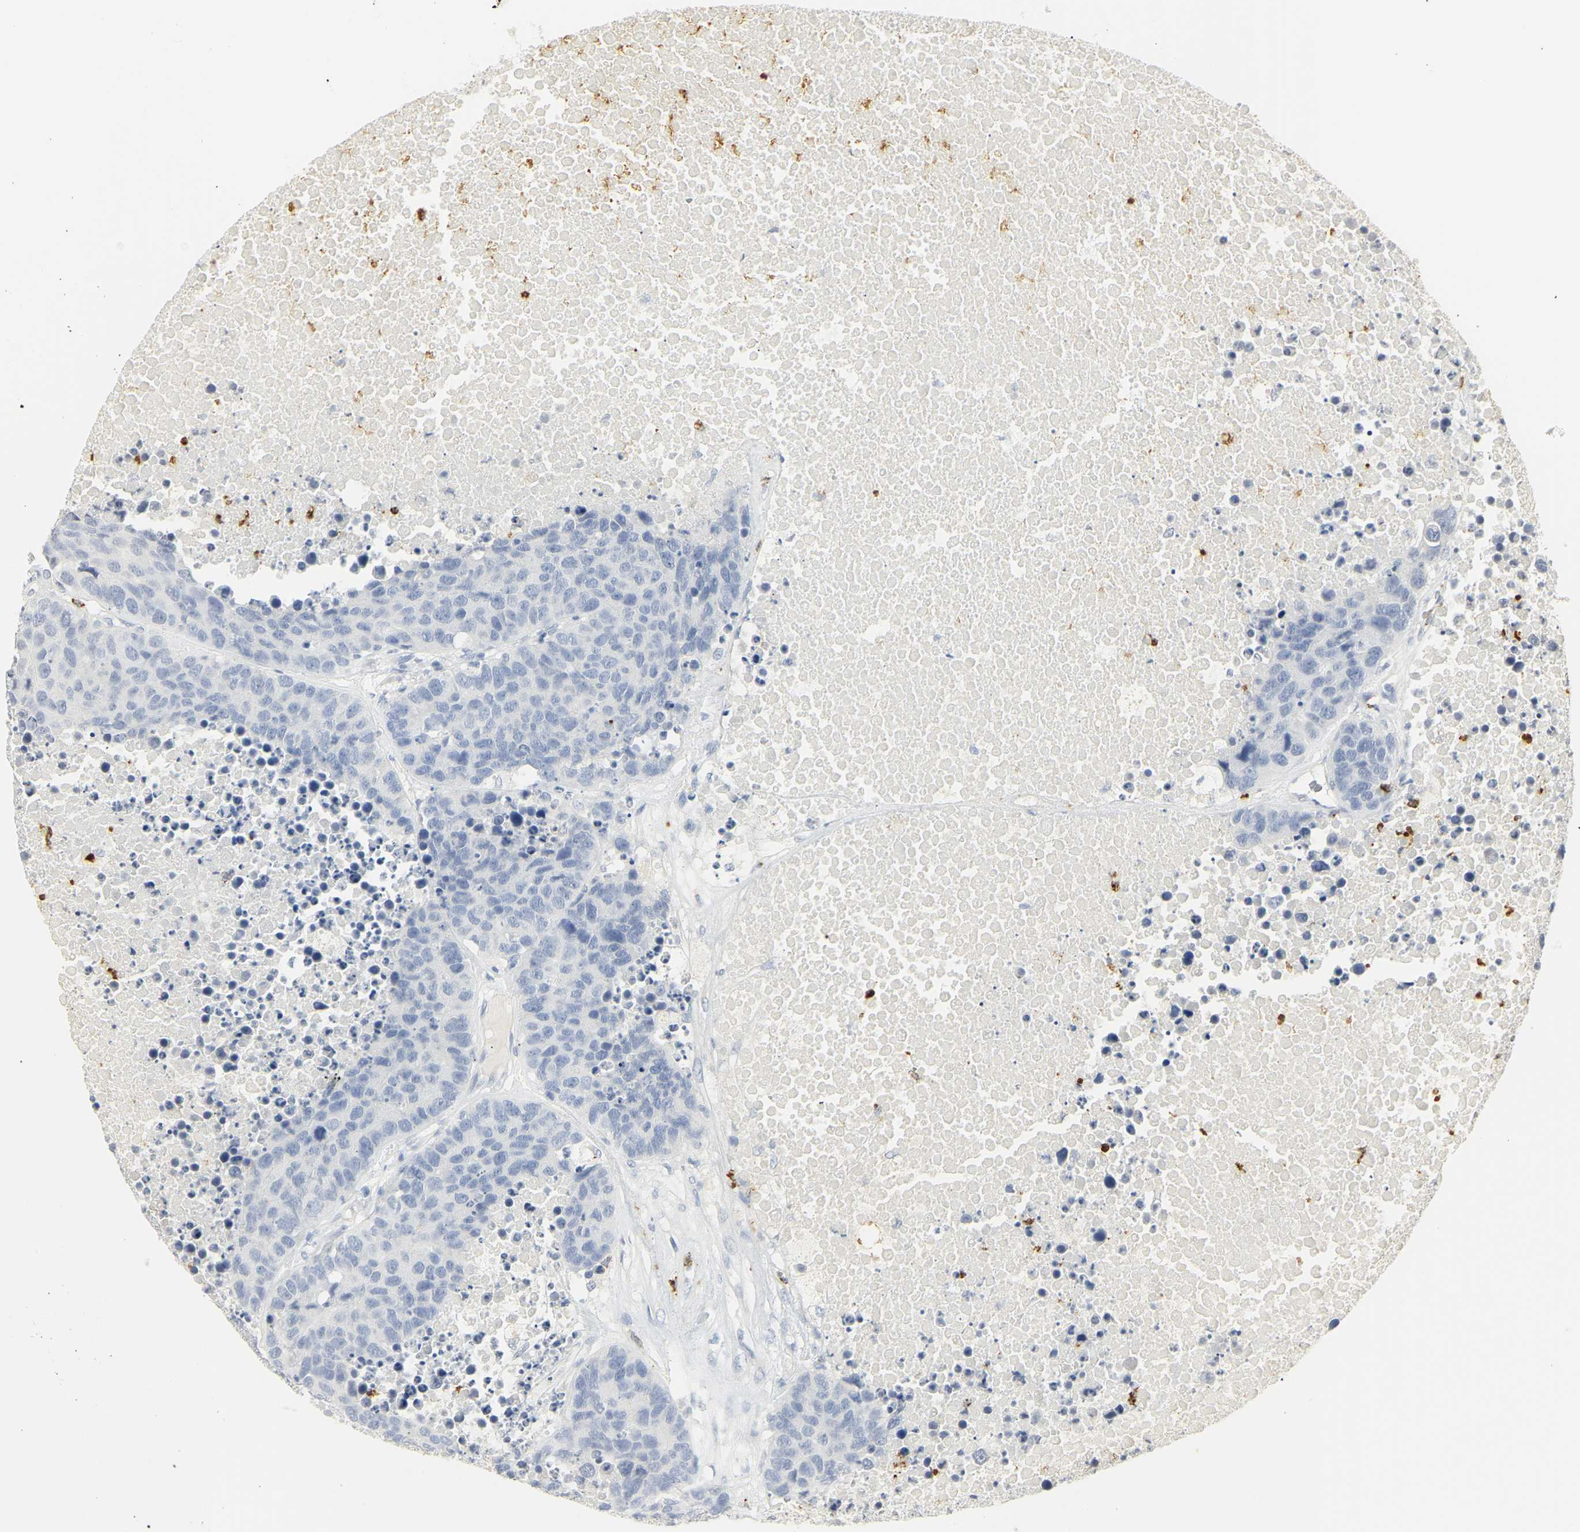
{"staining": {"intensity": "negative", "quantity": "none", "location": "none"}, "tissue": "carcinoid", "cell_type": "Tumor cells", "image_type": "cancer", "snomed": [{"axis": "morphology", "description": "Carcinoid, malignant, NOS"}, {"axis": "topography", "description": "Lung"}], "caption": "Protein analysis of carcinoid (malignant) shows no significant positivity in tumor cells. The staining was performed using DAB to visualize the protein expression in brown, while the nuclei were stained in blue with hematoxylin (Magnification: 20x).", "gene": "MPO", "patient": {"sex": "male", "age": 60}}